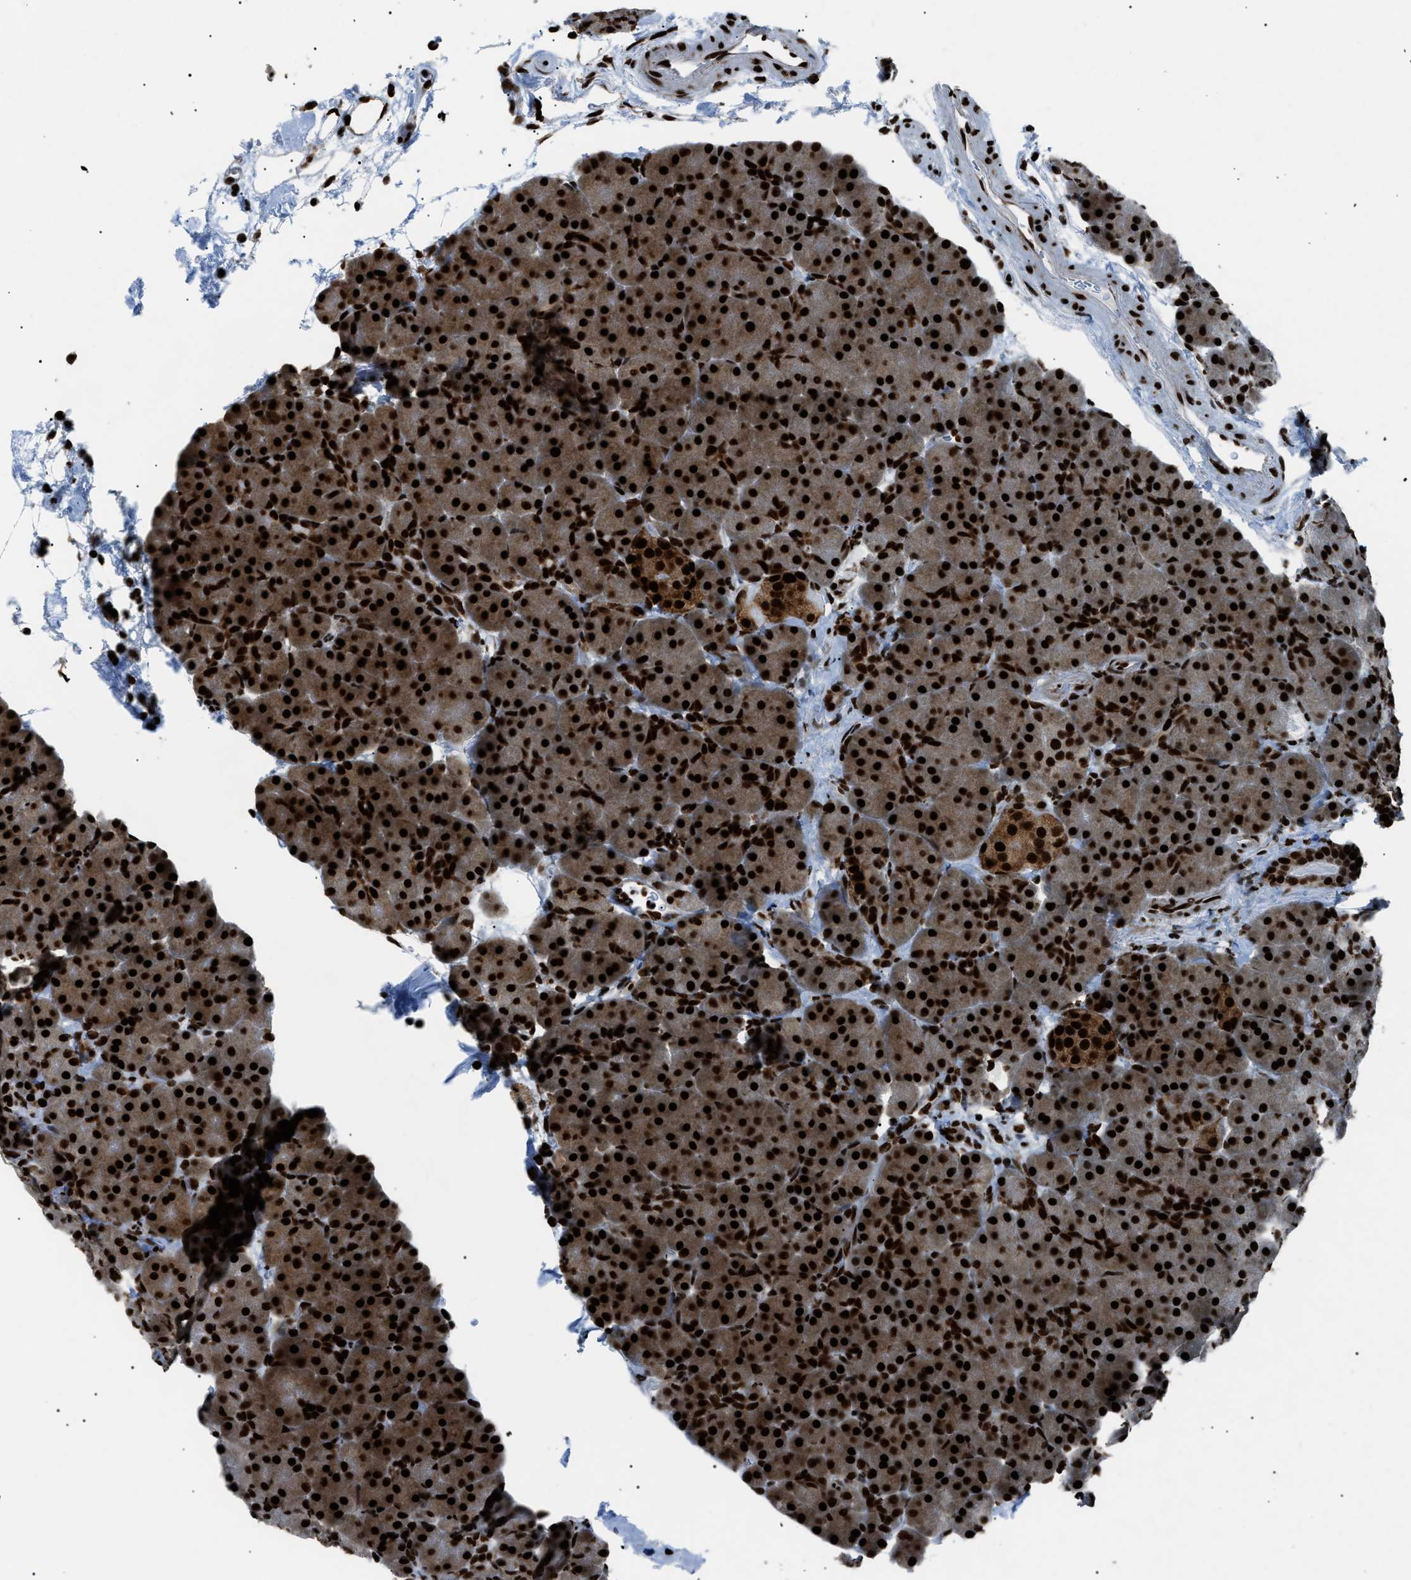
{"staining": {"intensity": "strong", "quantity": ">75%", "location": "cytoplasmic/membranous,nuclear"}, "tissue": "pancreas", "cell_type": "Exocrine glandular cells", "image_type": "normal", "snomed": [{"axis": "morphology", "description": "Normal tissue, NOS"}, {"axis": "topography", "description": "Pancreas"}], "caption": "This is a micrograph of IHC staining of unremarkable pancreas, which shows strong positivity in the cytoplasmic/membranous,nuclear of exocrine glandular cells.", "gene": "HNRNPK", "patient": {"sex": "male", "age": 66}}